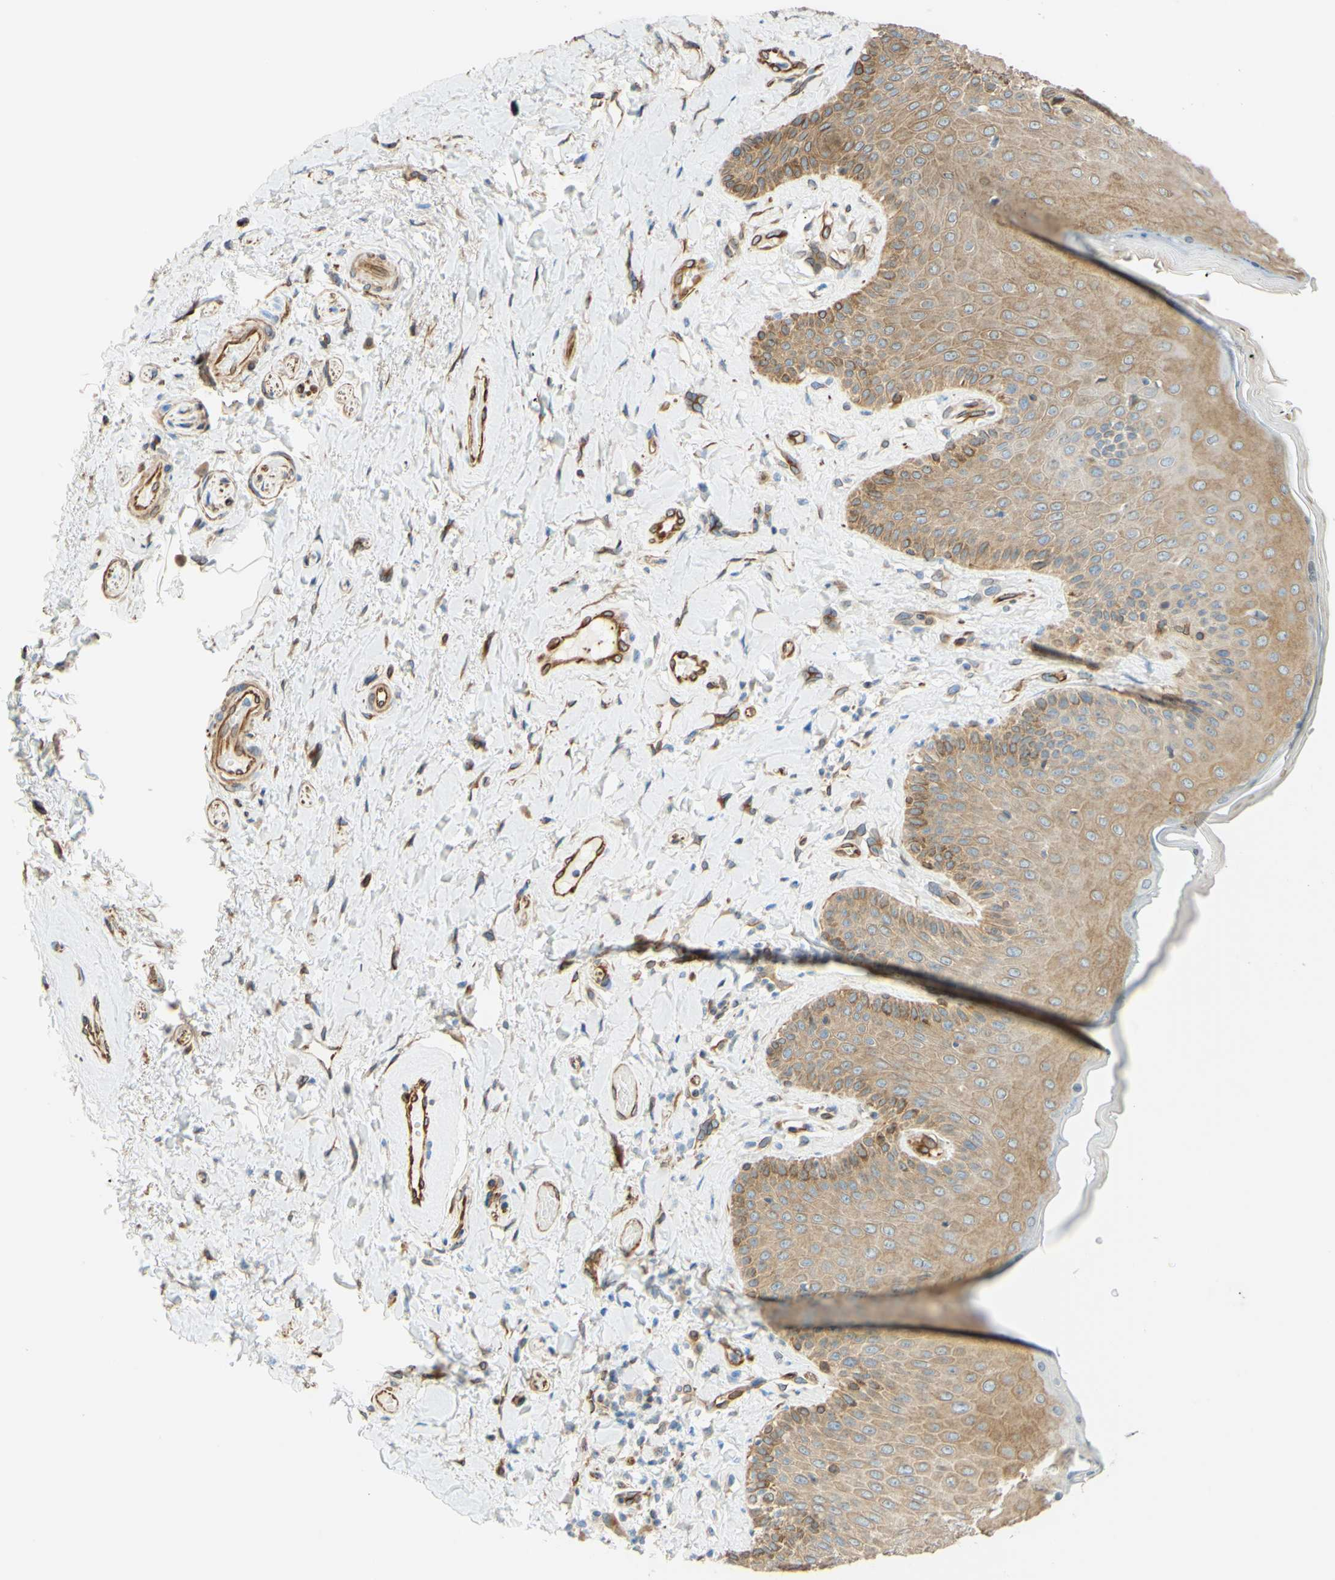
{"staining": {"intensity": "weak", "quantity": ">75%", "location": "cytoplasmic/membranous,nuclear"}, "tissue": "skin", "cell_type": "Epidermal cells", "image_type": "normal", "snomed": [{"axis": "morphology", "description": "Normal tissue, NOS"}, {"axis": "topography", "description": "Anal"}], "caption": "Epidermal cells reveal low levels of weak cytoplasmic/membranous,nuclear expression in approximately >75% of cells in normal skin.", "gene": "ENDOD1", "patient": {"sex": "male", "age": 69}}